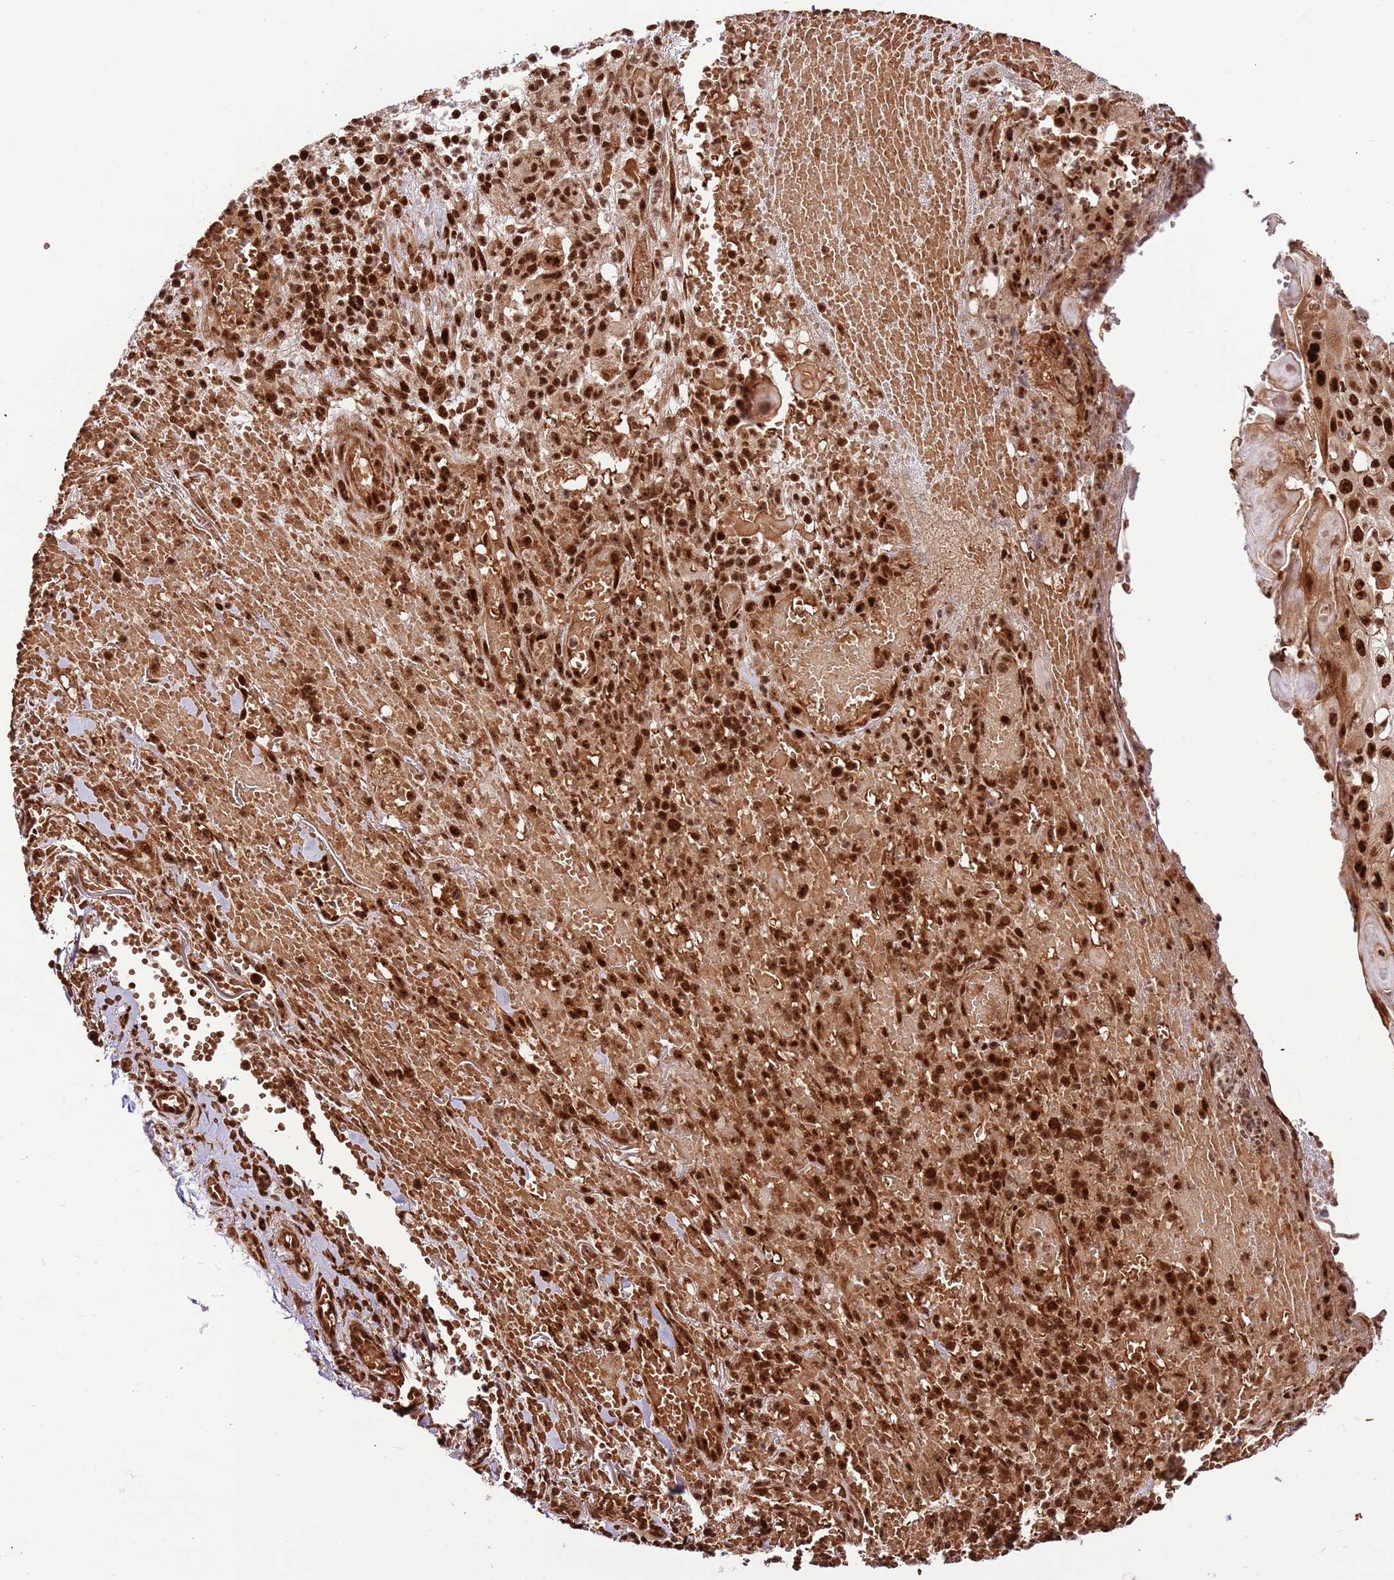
{"staining": {"intensity": "strong", "quantity": ">75%", "location": "nuclear"}, "tissue": "skin cancer", "cell_type": "Tumor cells", "image_type": "cancer", "snomed": [{"axis": "morphology", "description": "Normal tissue, NOS"}, {"axis": "morphology", "description": "Squamous cell carcinoma, NOS"}, {"axis": "topography", "description": "Skin"}, {"axis": "topography", "description": "Cartilage tissue"}], "caption": "The image reveals immunohistochemical staining of squamous cell carcinoma (skin). There is strong nuclear positivity is seen in about >75% of tumor cells. (Brightfield microscopy of DAB IHC at high magnification).", "gene": "RIF1", "patient": {"sex": "female", "age": 79}}